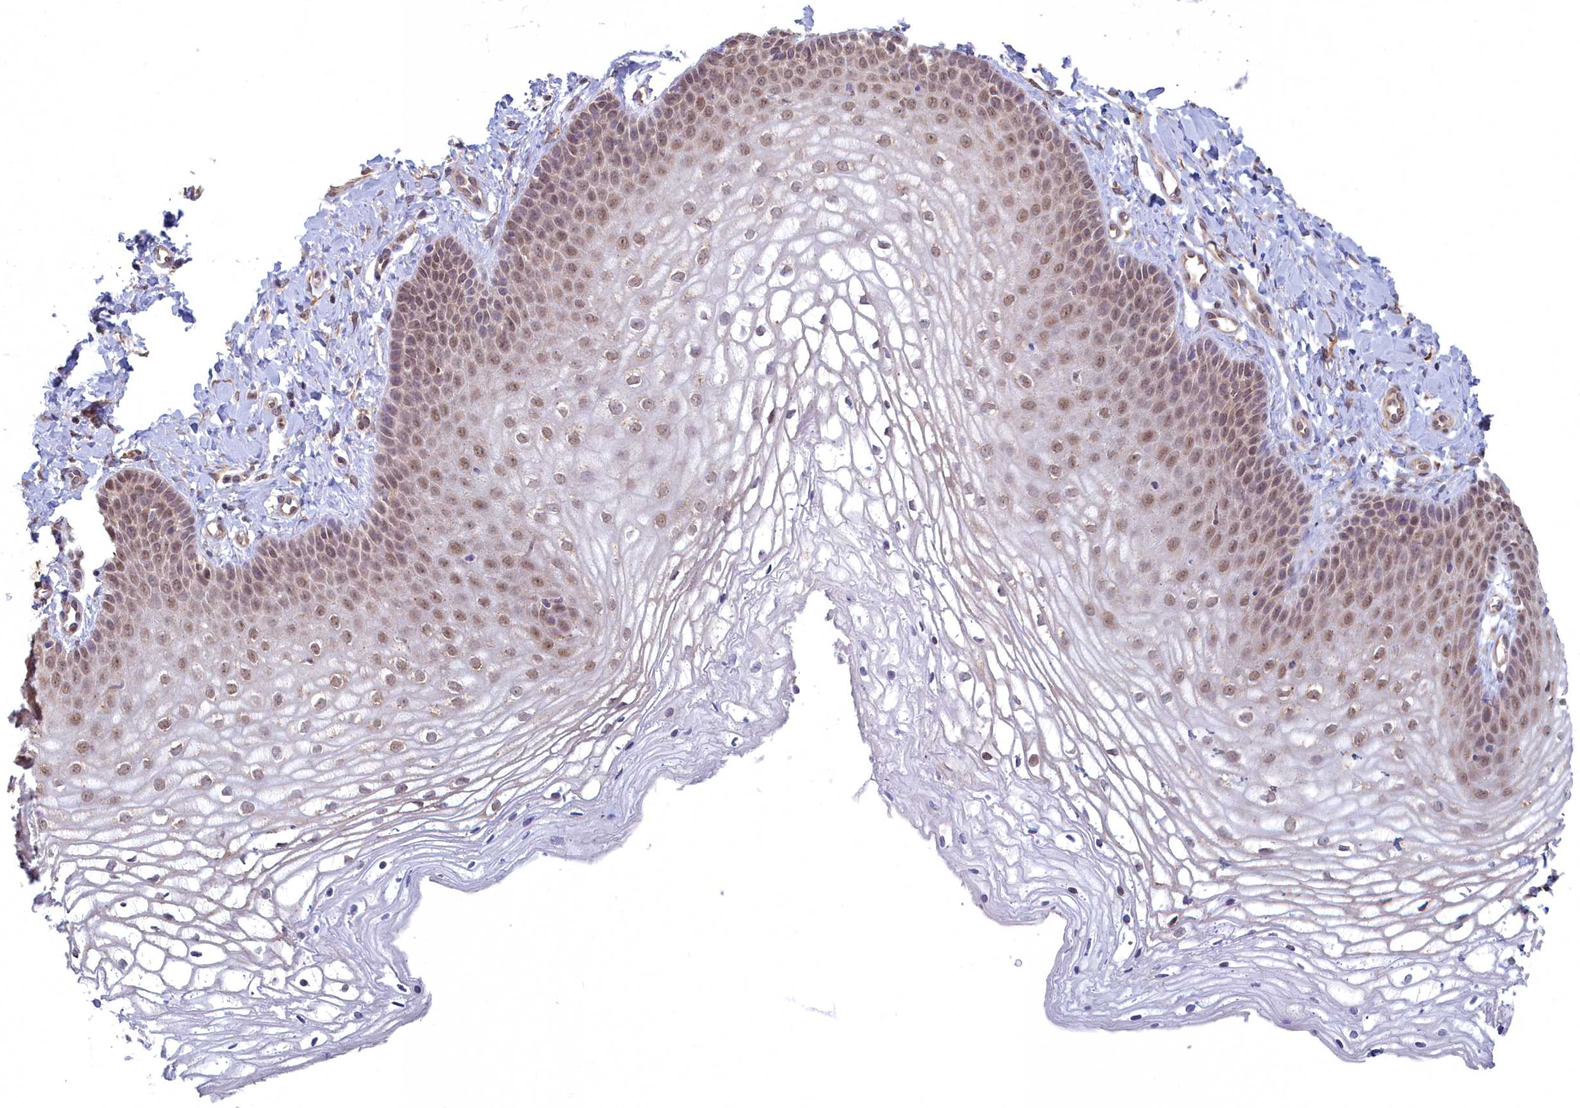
{"staining": {"intensity": "moderate", "quantity": "25%-75%", "location": "nuclear"}, "tissue": "vagina", "cell_type": "Squamous epithelial cells", "image_type": "normal", "snomed": [{"axis": "morphology", "description": "Normal tissue, NOS"}, {"axis": "topography", "description": "Vagina"}], "caption": "Immunohistochemical staining of unremarkable vagina reveals moderate nuclear protein staining in approximately 25%-75% of squamous epithelial cells.", "gene": "MAK16", "patient": {"sex": "female", "age": 68}}